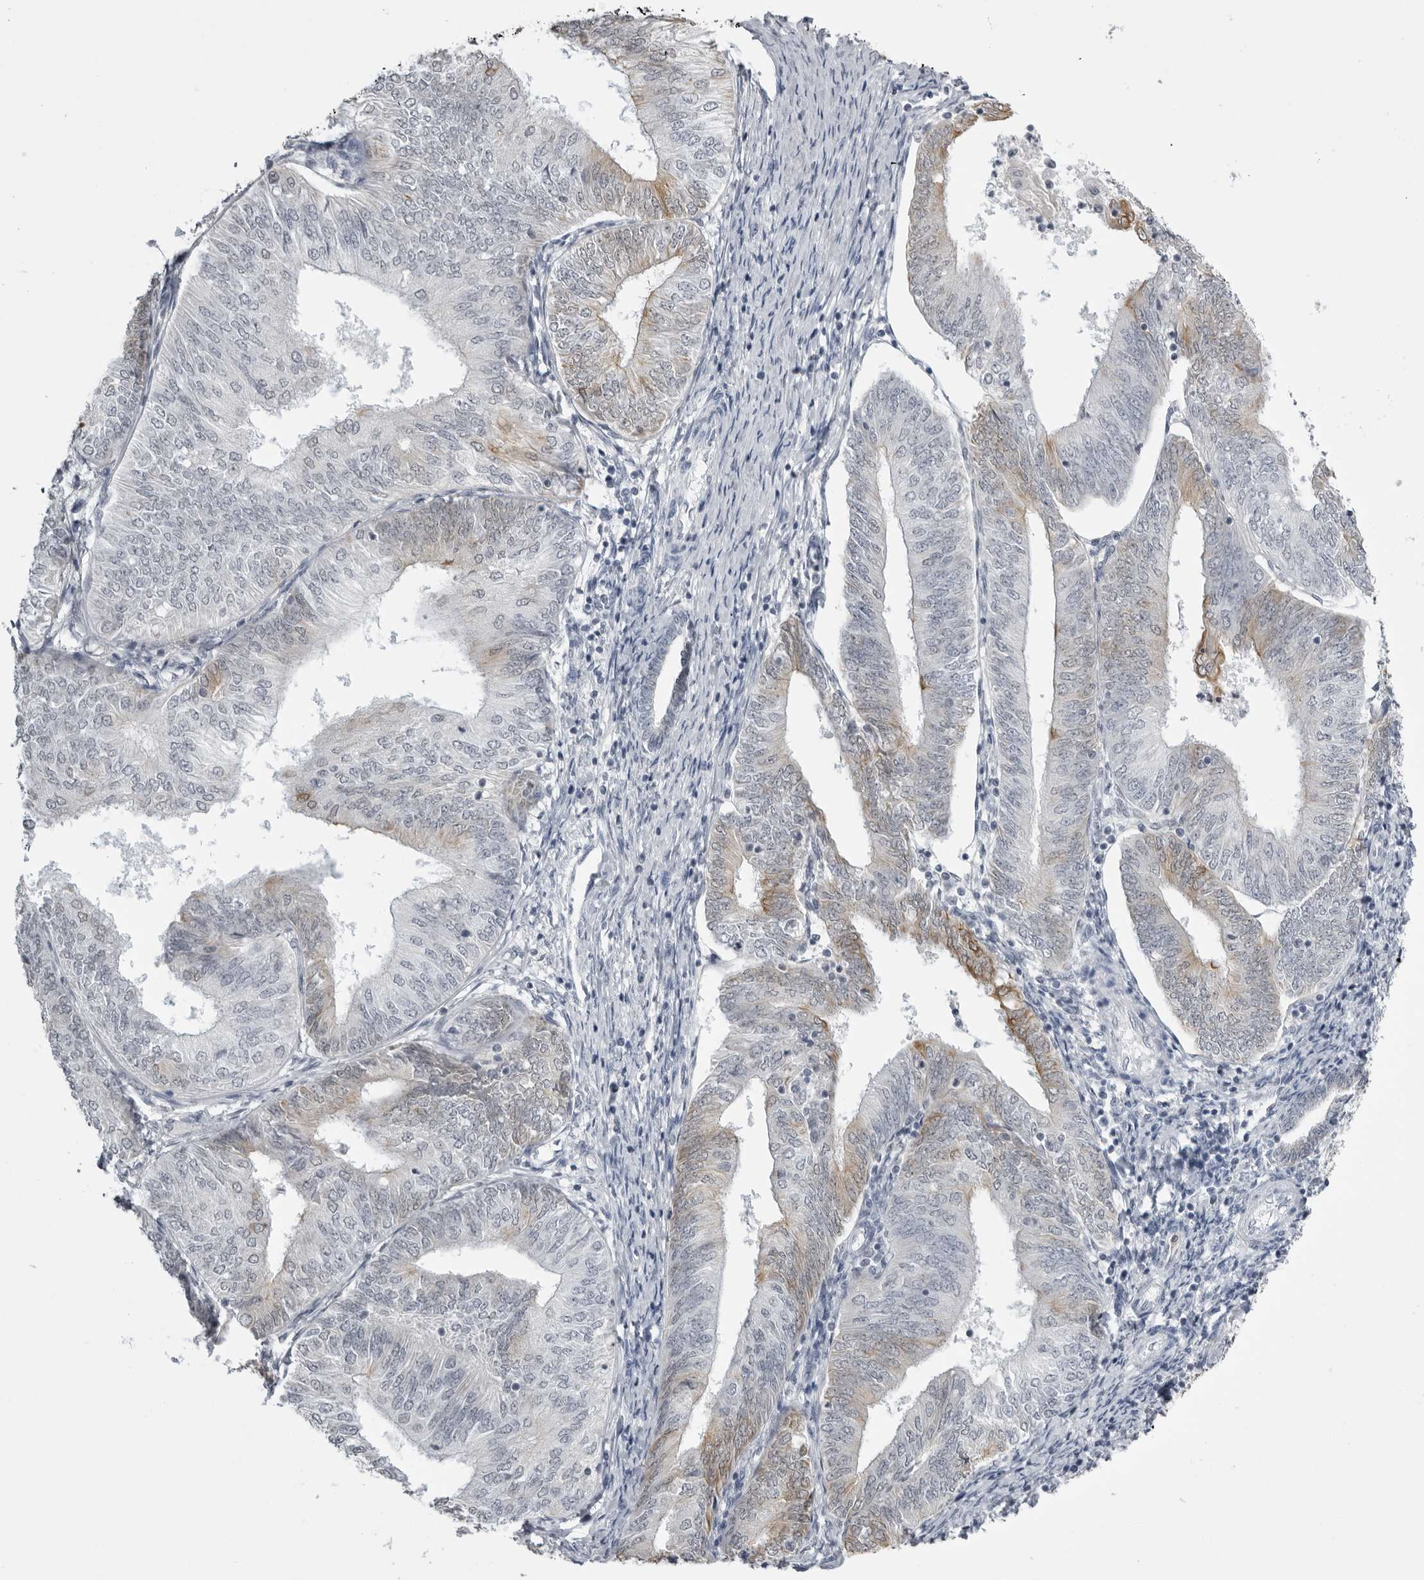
{"staining": {"intensity": "weak", "quantity": "<25%", "location": "cytoplasmic/membranous"}, "tissue": "endometrial cancer", "cell_type": "Tumor cells", "image_type": "cancer", "snomed": [{"axis": "morphology", "description": "Adenocarcinoma, NOS"}, {"axis": "topography", "description": "Endometrium"}], "caption": "A histopathology image of human endometrial cancer (adenocarcinoma) is negative for staining in tumor cells.", "gene": "SERPINF2", "patient": {"sex": "female", "age": 58}}